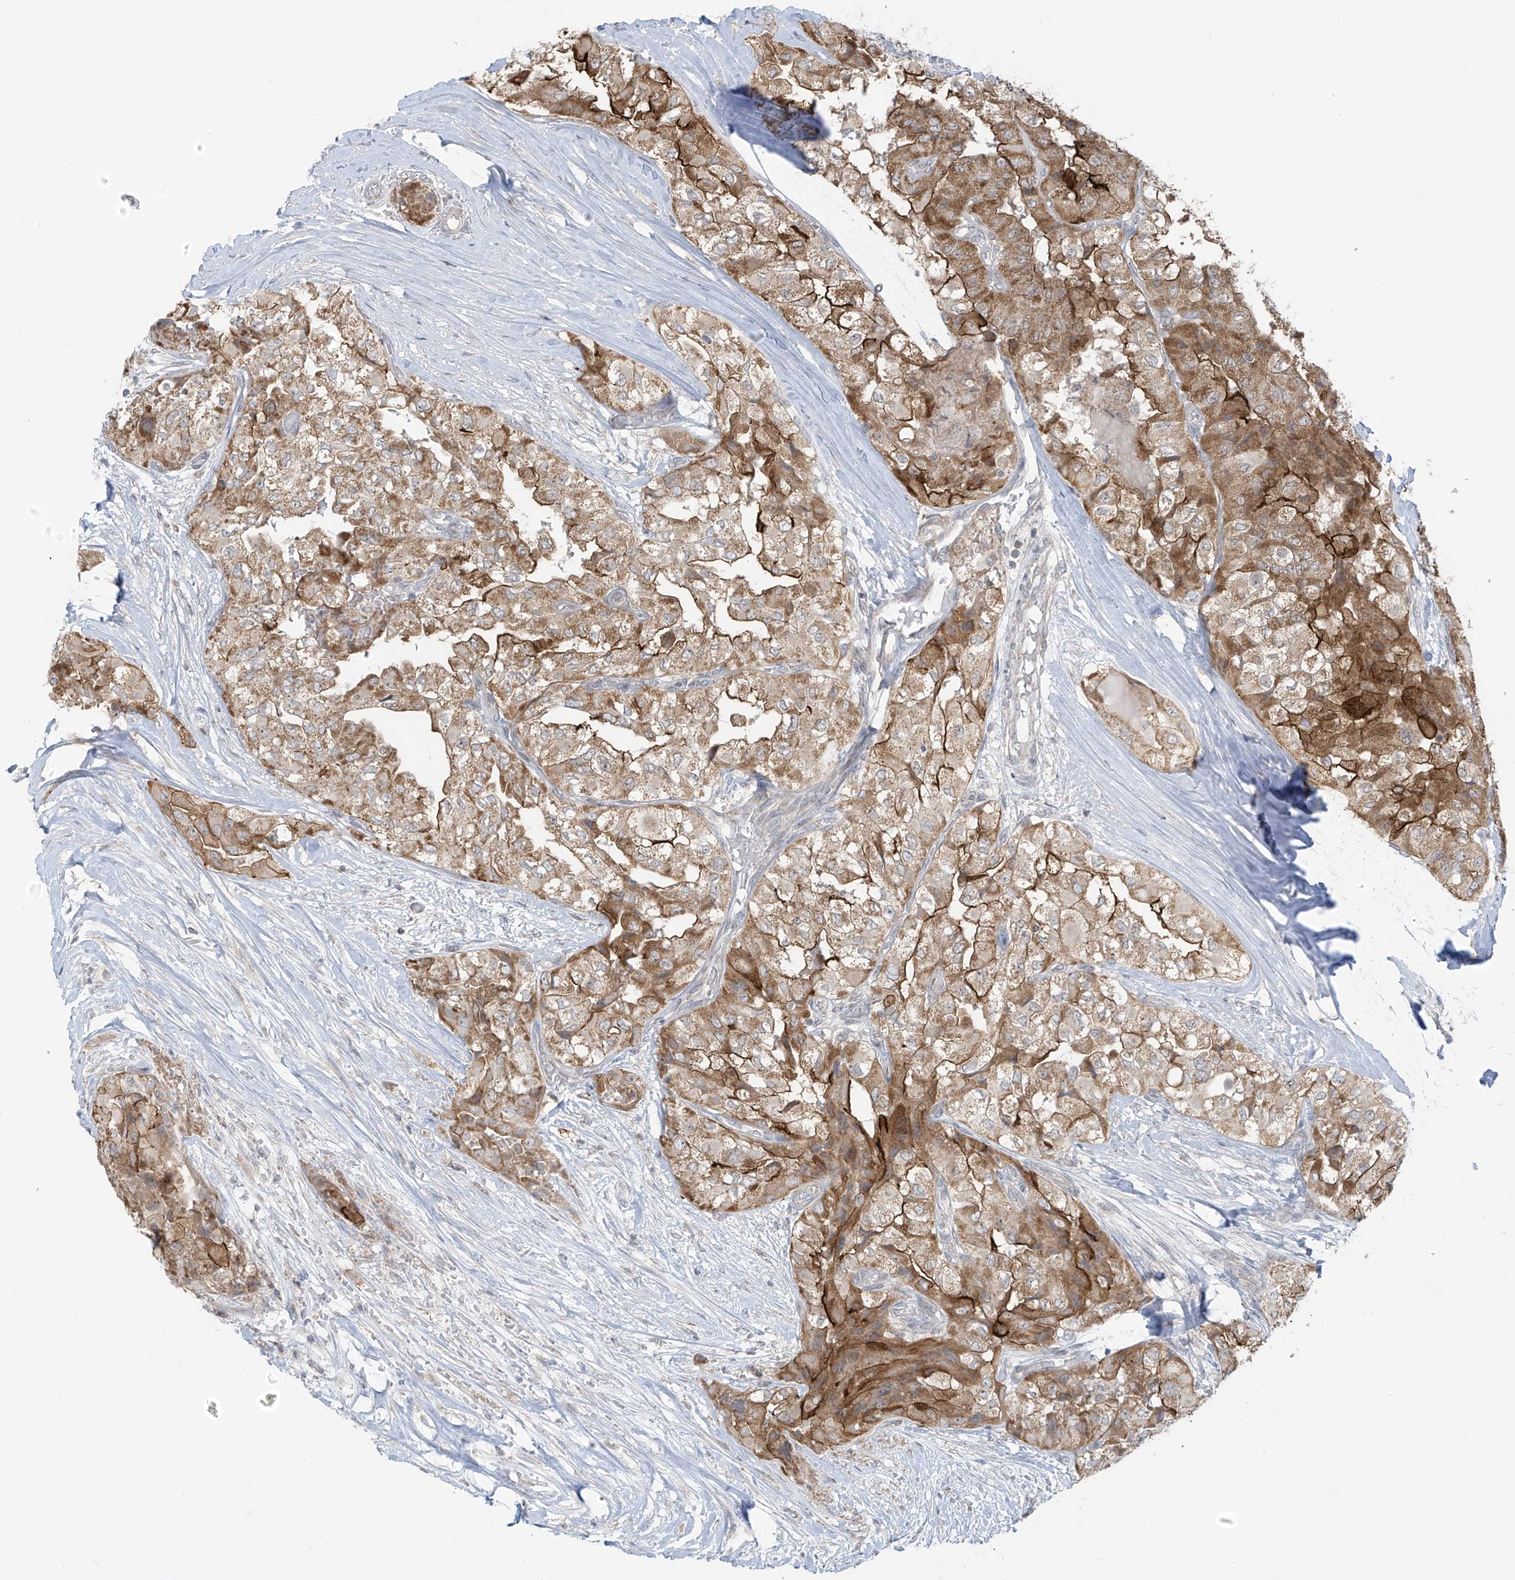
{"staining": {"intensity": "moderate", "quantity": ">75%", "location": "cytoplasmic/membranous"}, "tissue": "thyroid cancer", "cell_type": "Tumor cells", "image_type": "cancer", "snomed": [{"axis": "morphology", "description": "Papillary adenocarcinoma, NOS"}, {"axis": "topography", "description": "Thyroid gland"}], "caption": "Immunohistochemistry photomicrograph of neoplastic tissue: papillary adenocarcinoma (thyroid) stained using immunohistochemistry (IHC) demonstrates medium levels of moderate protein expression localized specifically in the cytoplasmic/membranous of tumor cells, appearing as a cytoplasmic/membranous brown color.", "gene": "HDDC2", "patient": {"sex": "female", "age": 59}}